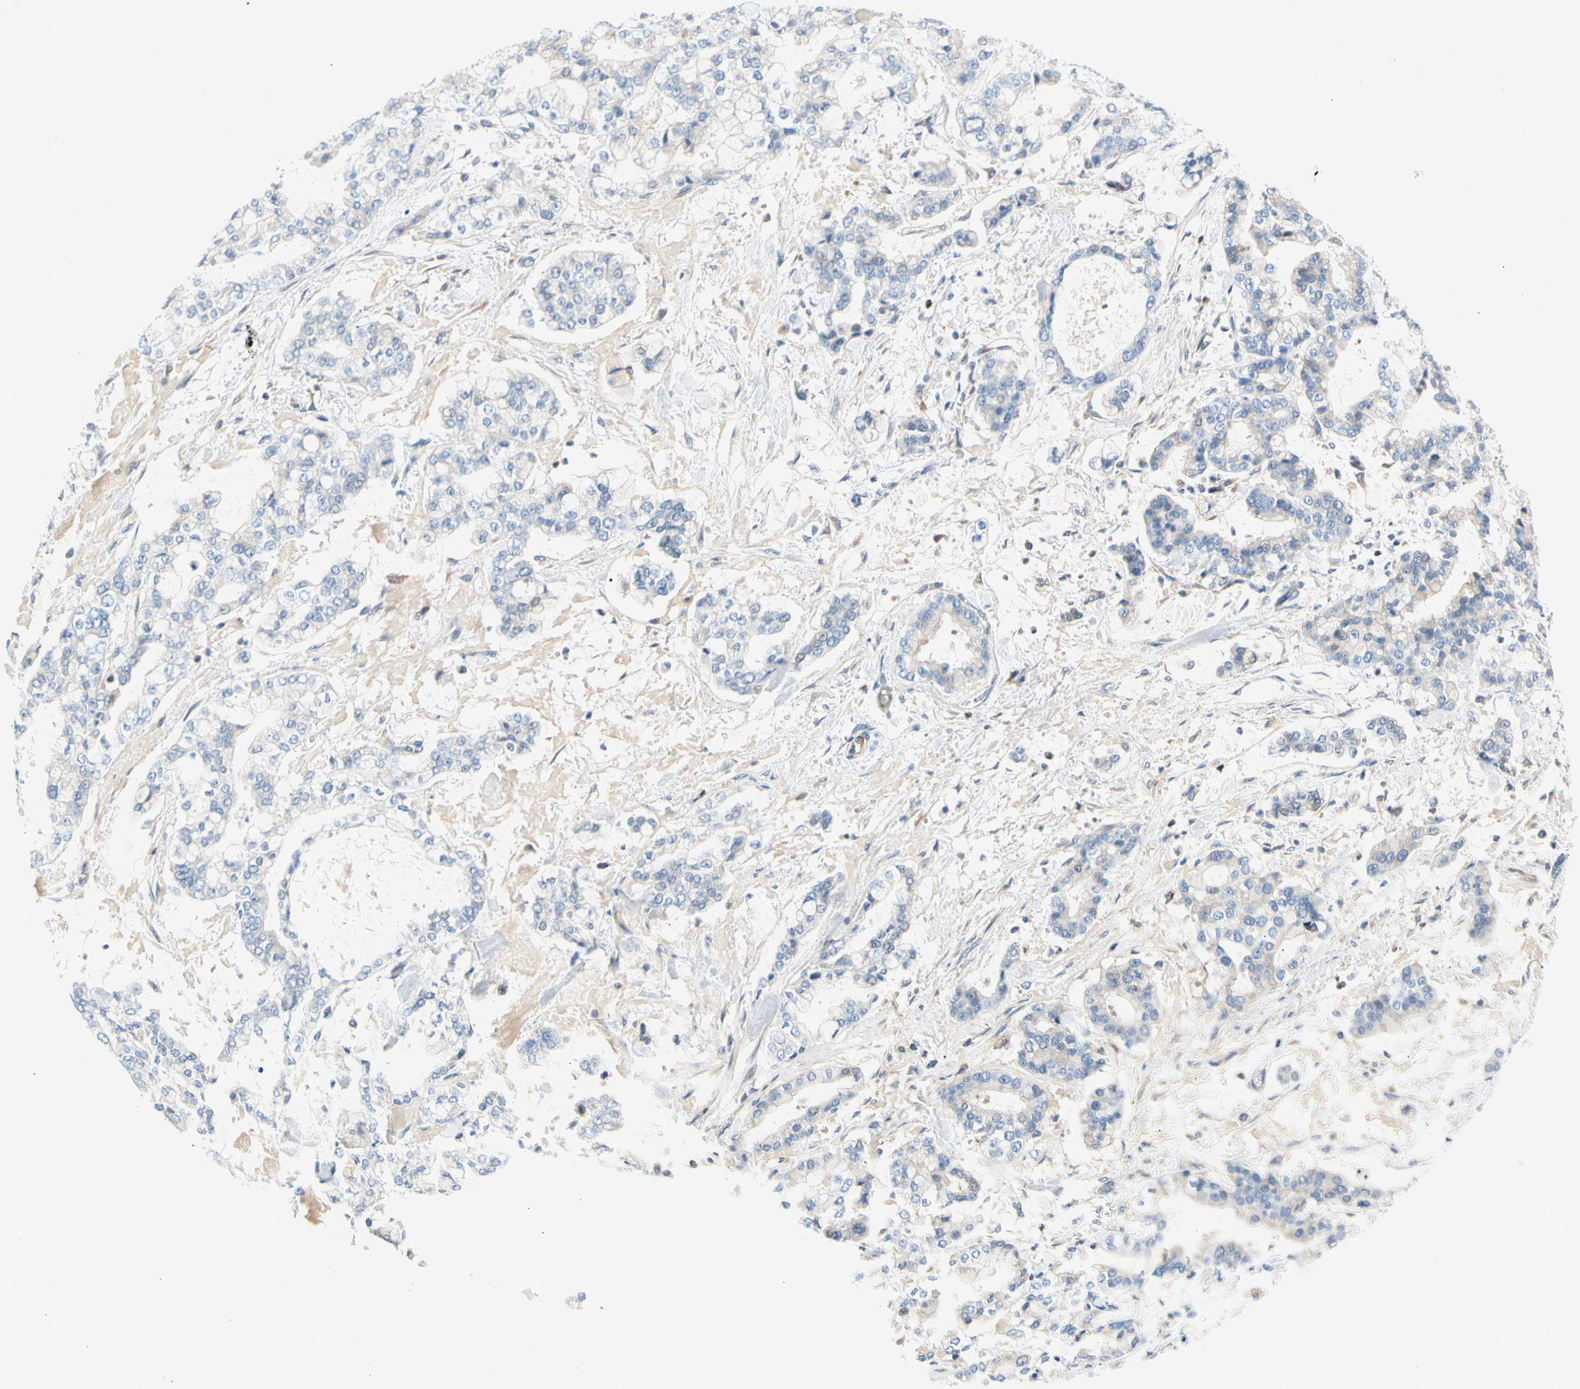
{"staining": {"intensity": "negative", "quantity": "none", "location": "none"}, "tissue": "stomach cancer", "cell_type": "Tumor cells", "image_type": "cancer", "snomed": [{"axis": "morphology", "description": "Normal tissue, NOS"}, {"axis": "morphology", "description": "Adenocarcinoma, NOS"}, {"axis": "topography", "description": "Stomach, upper"}, {"axis": "topography", "description": "Stomach"}], "caption": "Tumor cells are negative for protein expression in human stomach cancer. (Brightfield microscopy of DAB (3,3'-diaminobenzidine) IHC at high magnification).", "gene": "MAP3K3", "patient": {"sex": "male", "age": 76}}